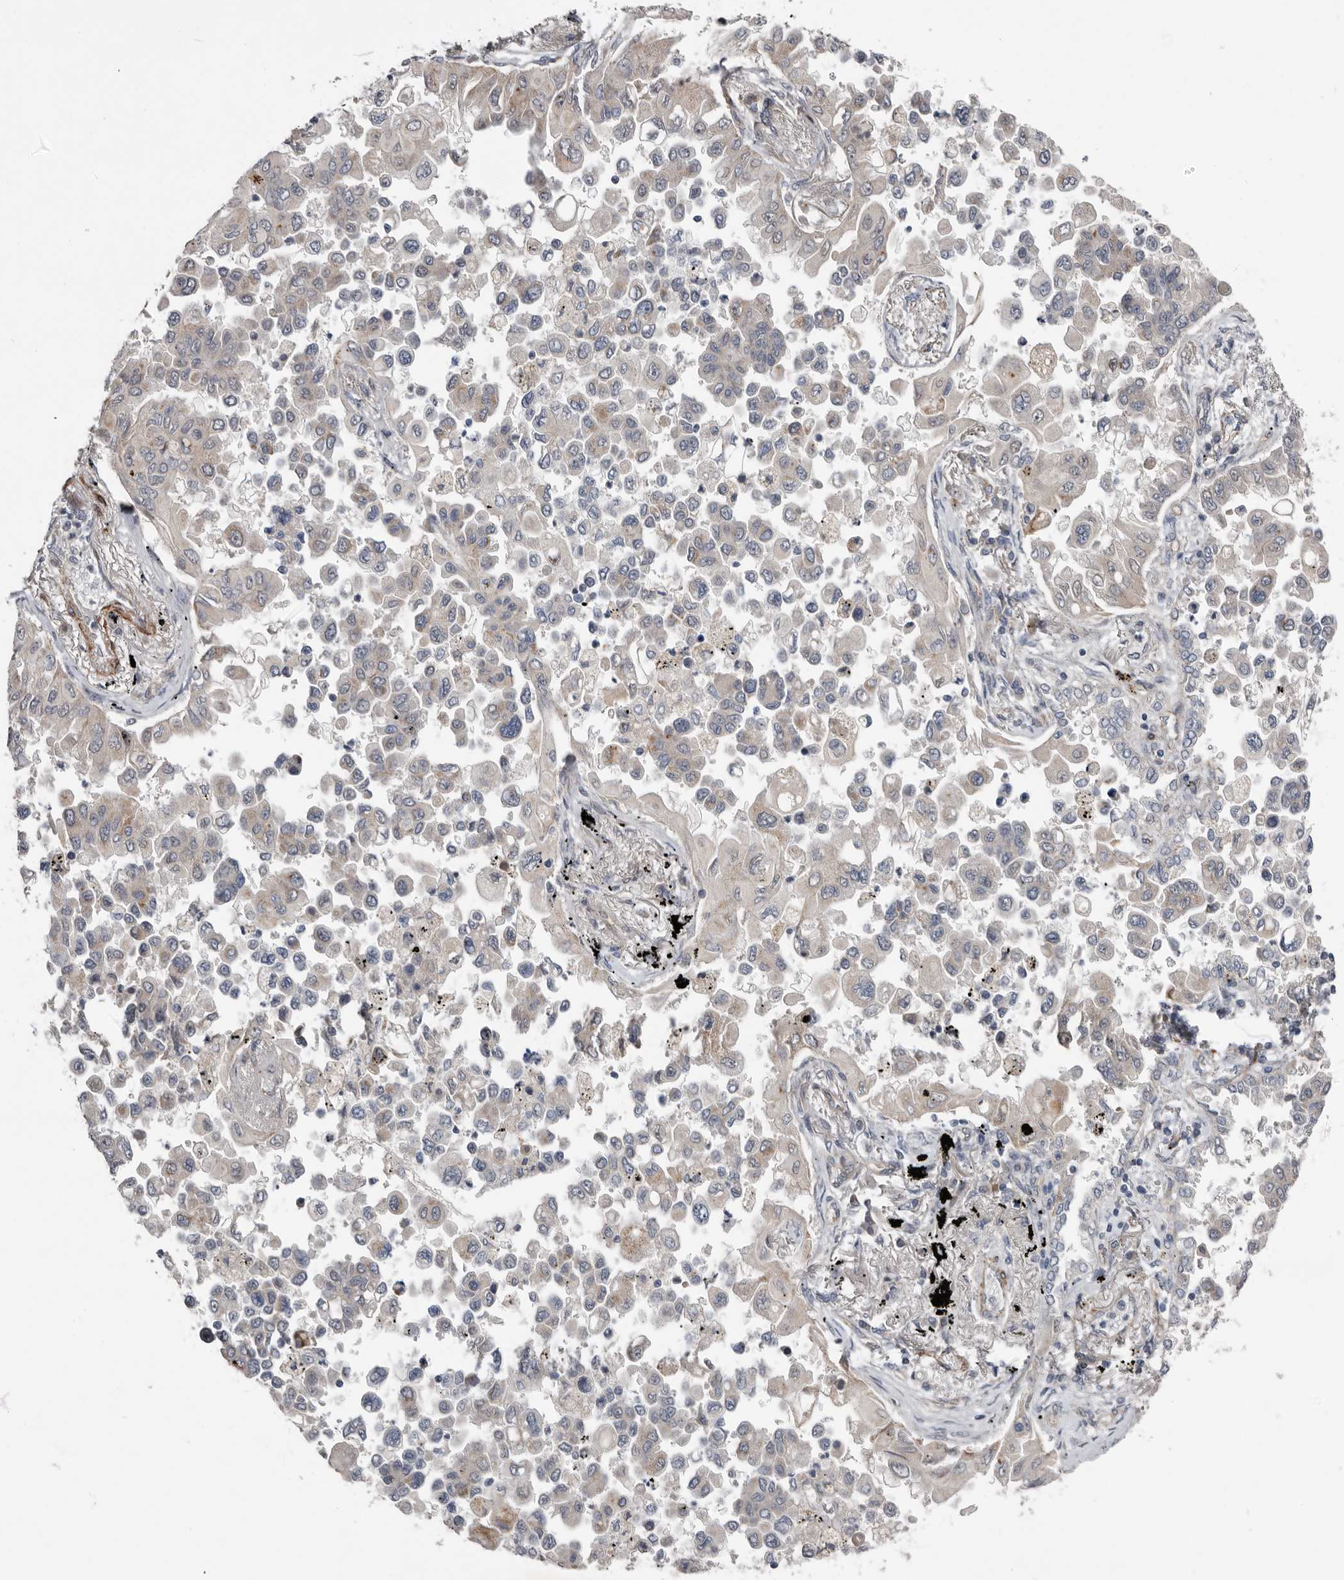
{"staining": {"intensity": "negative", "quantity": "none", "location": "none"}, "tissue": "lung cancer", "cell_type": "Tumor cells", "image_type": "cancer", "snomed": [{"axis": "morphology", "description": "Adenocarcinoma, NOS"}, {"axis": "topography", "description": "Lung"}], "caption": "Immunohistochemical staining of human lung cancer shows no significant staining in tumor cells. (Immunohistochemistry (ihc), brightfield microscopy, high magnification).", "gene": "RANBP17", "patient": {"sex": "female", "age": 67}}